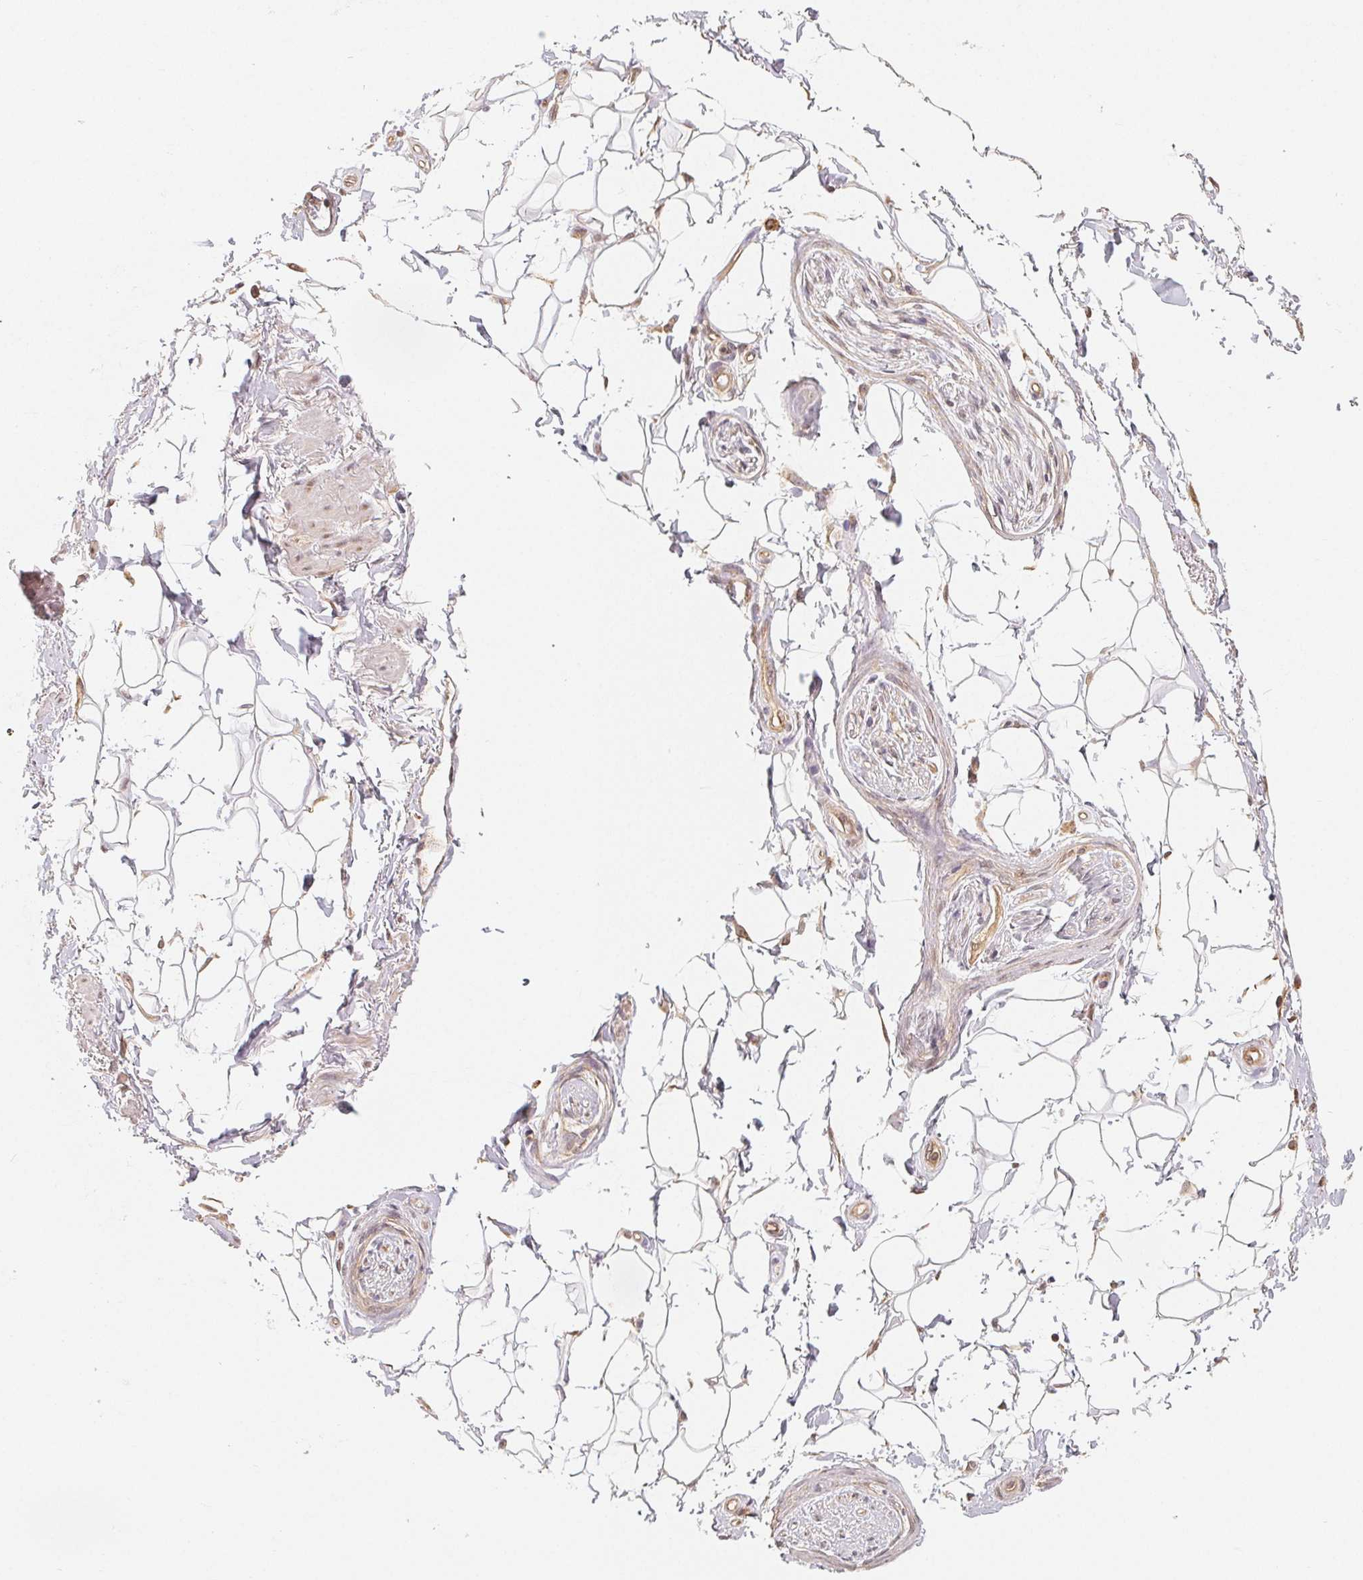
{"staining": {"intensity": "moderate", "quantity": "<25%", "location": "nuclear"}, "tissue": "adipose tissue", "cell_type": "Adipocytes", "image_type": "normal", "snomed": [{"axis": "morphology", "description": "Normal tissue, NOS"}, {"axis": "topography", "description": "Anal"}, {"axis": "topography", "description": "Peripheral nerve tissue"}], "caption": "This histopathology image shows IHC staining of unremarkable adipose tissue, with low moderate nuclear staining in approximately <25% of adipocytes.", "gene": "GUSB", "patient": {"sex": "male", "age": 51}}